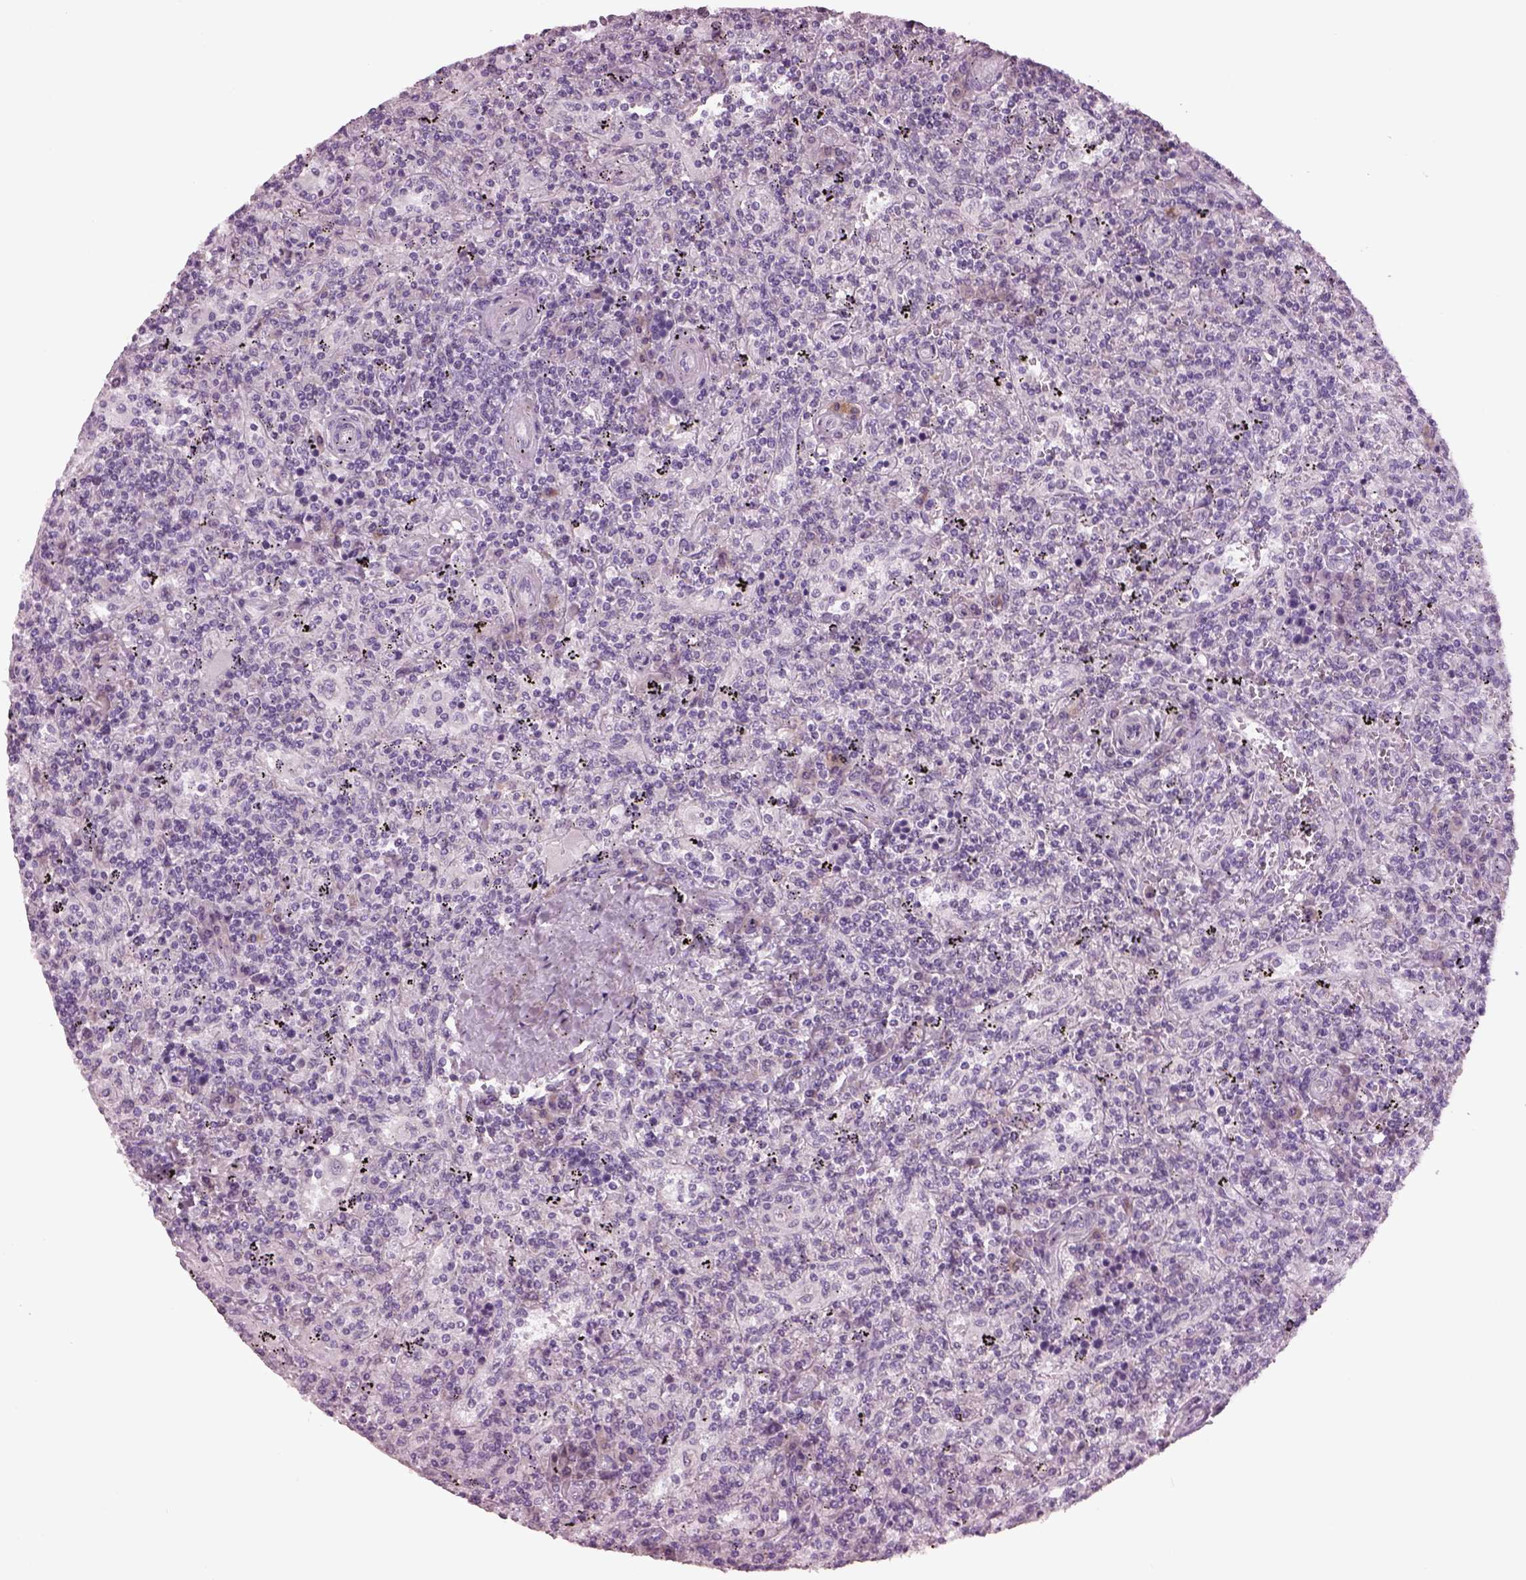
{"staining": {"intensity": "negative", "quantity": "none", "location": "none"}, "tissue": "lymphoma", "cell_type": "Tumor cells", "image_type": "cancer", "snomed": [{"axis": "morphology", "description": "Malignant lymphoma, non-Hodgkin's type, Low grade"}, {"axis": "topography", "description": "Spleen"}], "caption": "IHC histopathology image of neoplastic tissue: lymphoma stained with DAB (3,3'-diaminobenzidine) displays no significant protein expression in tumor cells.", "gene": "CYLC1", "patient": {"sex": "male", "age": 62}}